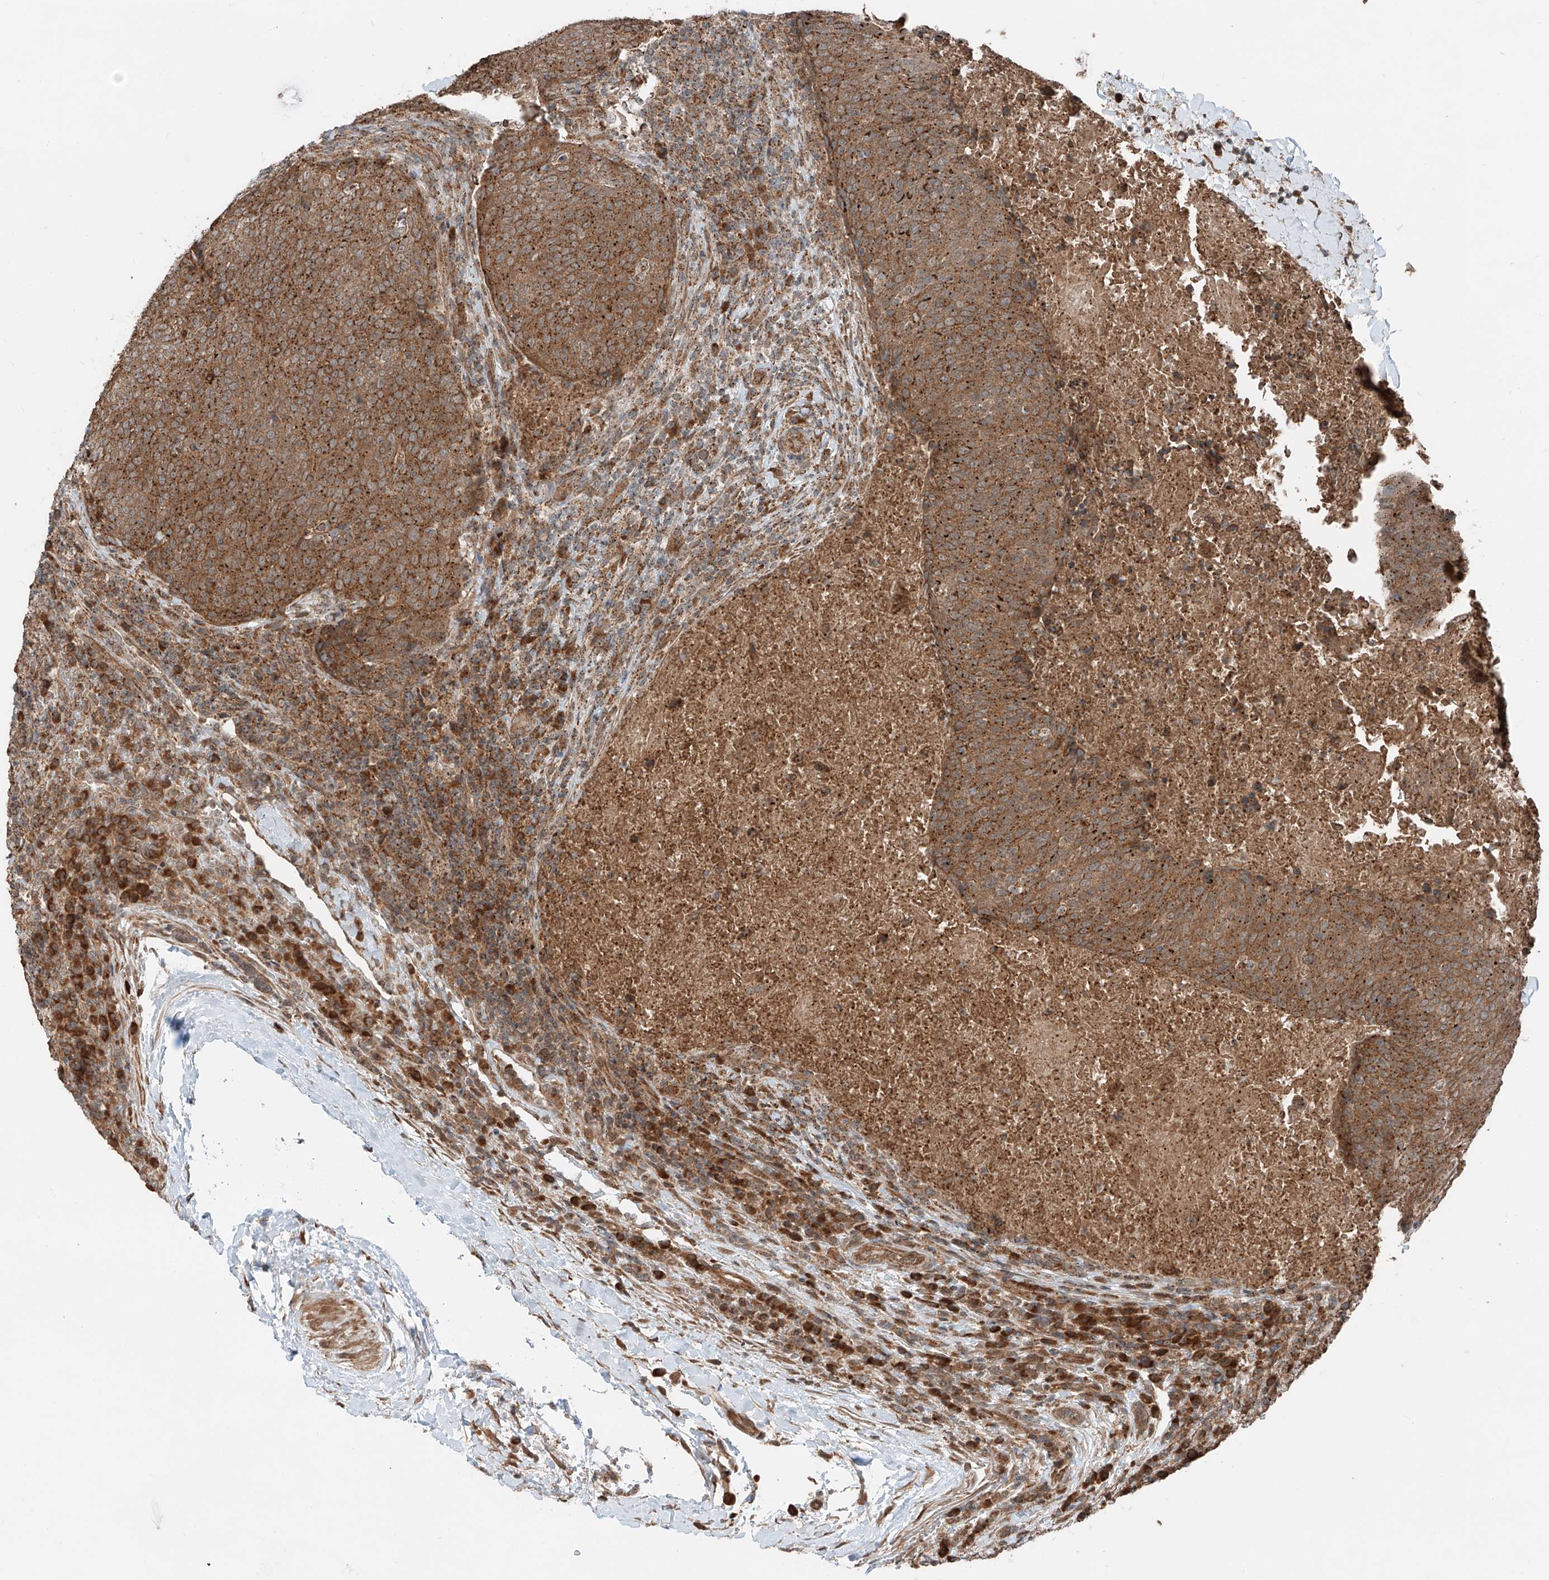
{"staining": {"intensity": "strong", "quantity": ">75%", "location": "cytoplasmic/membranous"}, "tissue": "head and neck cancer", "cell_type": "Tumor cells", "image_type": "cancer", "snomed": [{"axis": "morphology", "description": "Squamous cell carcinoma, NOS"}, {"axis": "morphology", "description": "Squamous cell carcinoma, metastatic, NOS"}, {"axis": "topography", "description": "Lymph node"}, {"axis": "topography", "description": "Head-Neck"}], "caption": "Protein expression analysis of head and neck metastatic squamous cell carcinoma displays strong cytoplasmic/membranous staining in about >75% of tumor cells.", "gene": "CEP162", "patient": {"sex": "male", "age": 62}}